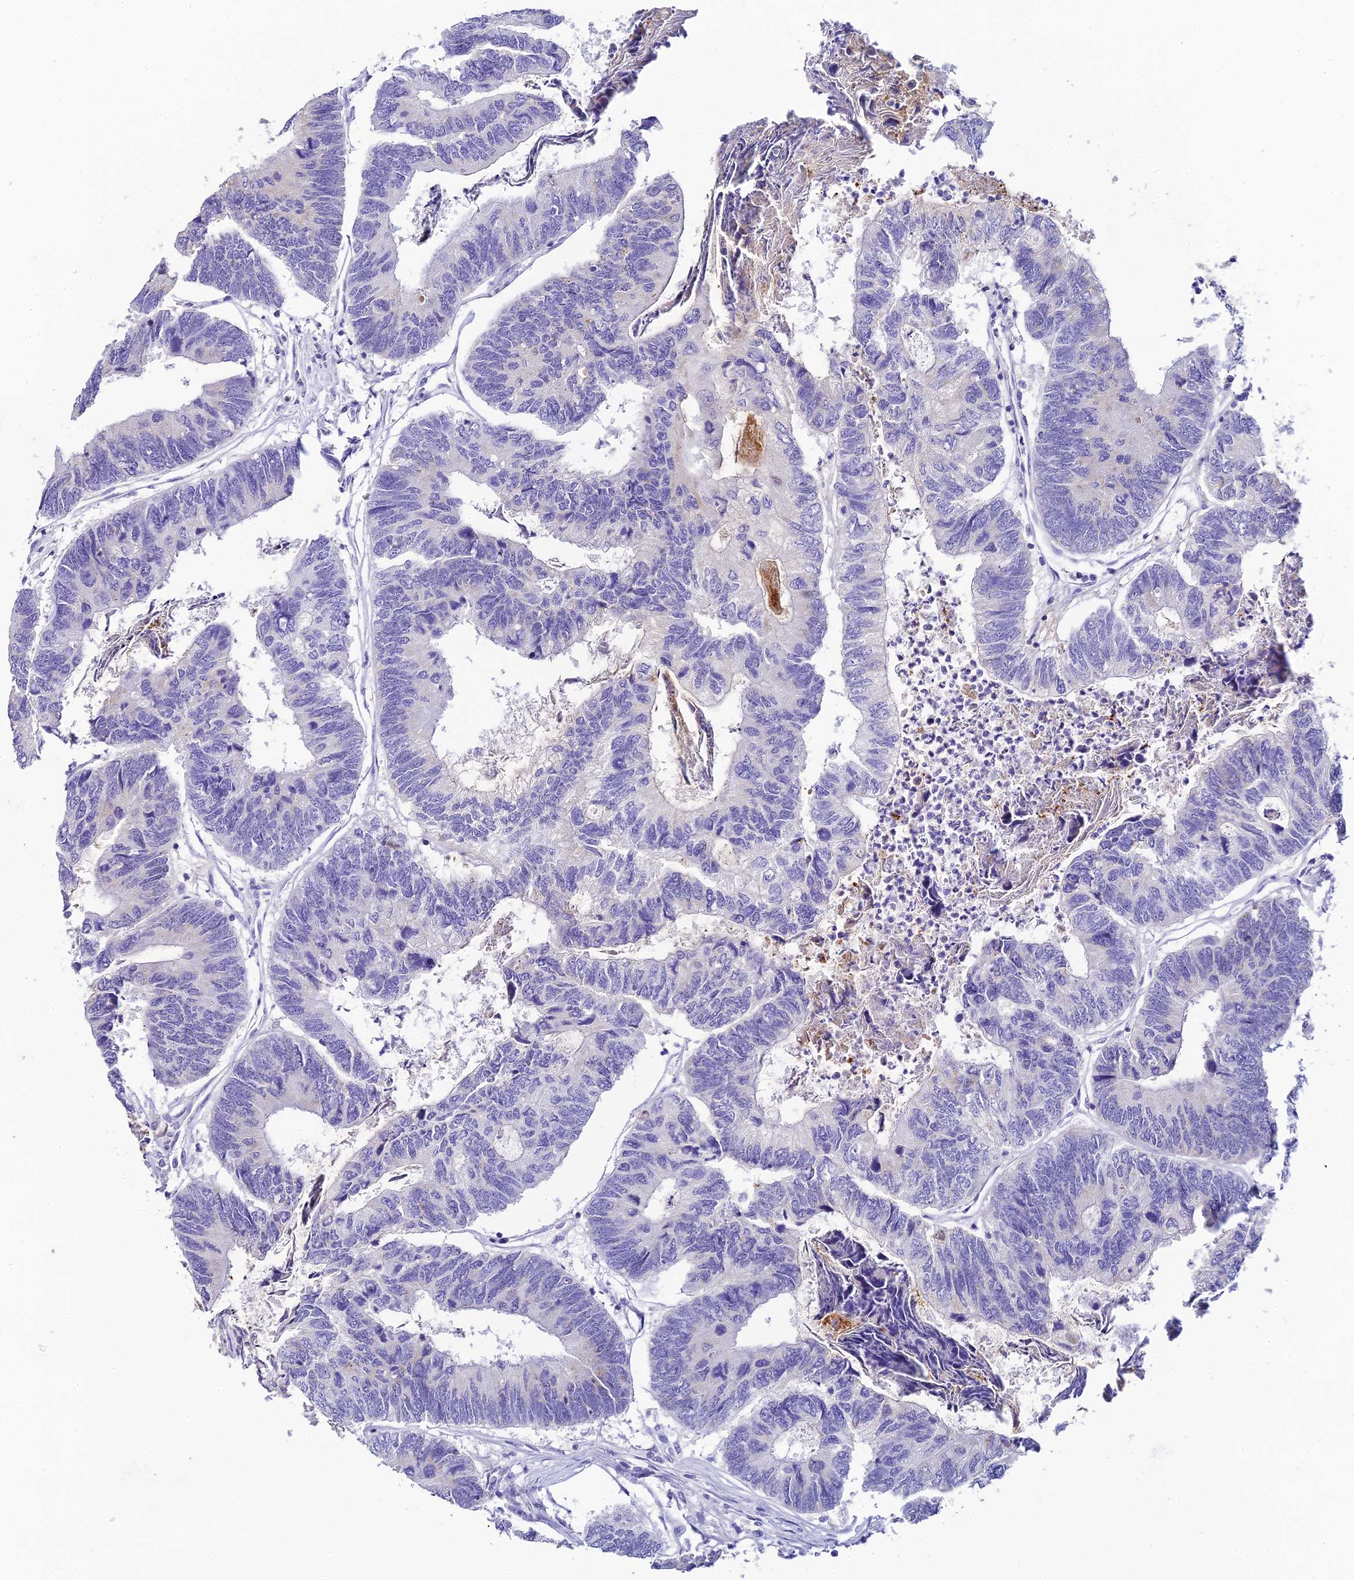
{"staining": {"intensity": "negative", "quantity": "none", "location": "none"}, "tissue": "colorectal cancer", "cell_type": "Tumor cells", "image_type": "cancer", "snomed": [{"axis": "morphology", "description": "Adenocarcinoma, NOS"}, {"axis": "topography", "description": "Colon"}], "caption": "A histopathology image of colorectal cancer (adenocarcinoma) stained for a protein demonstrates no brown staining in tumor cells.", "gene": "C12orf29", "patient": {"sex": "female", "age": 67}}